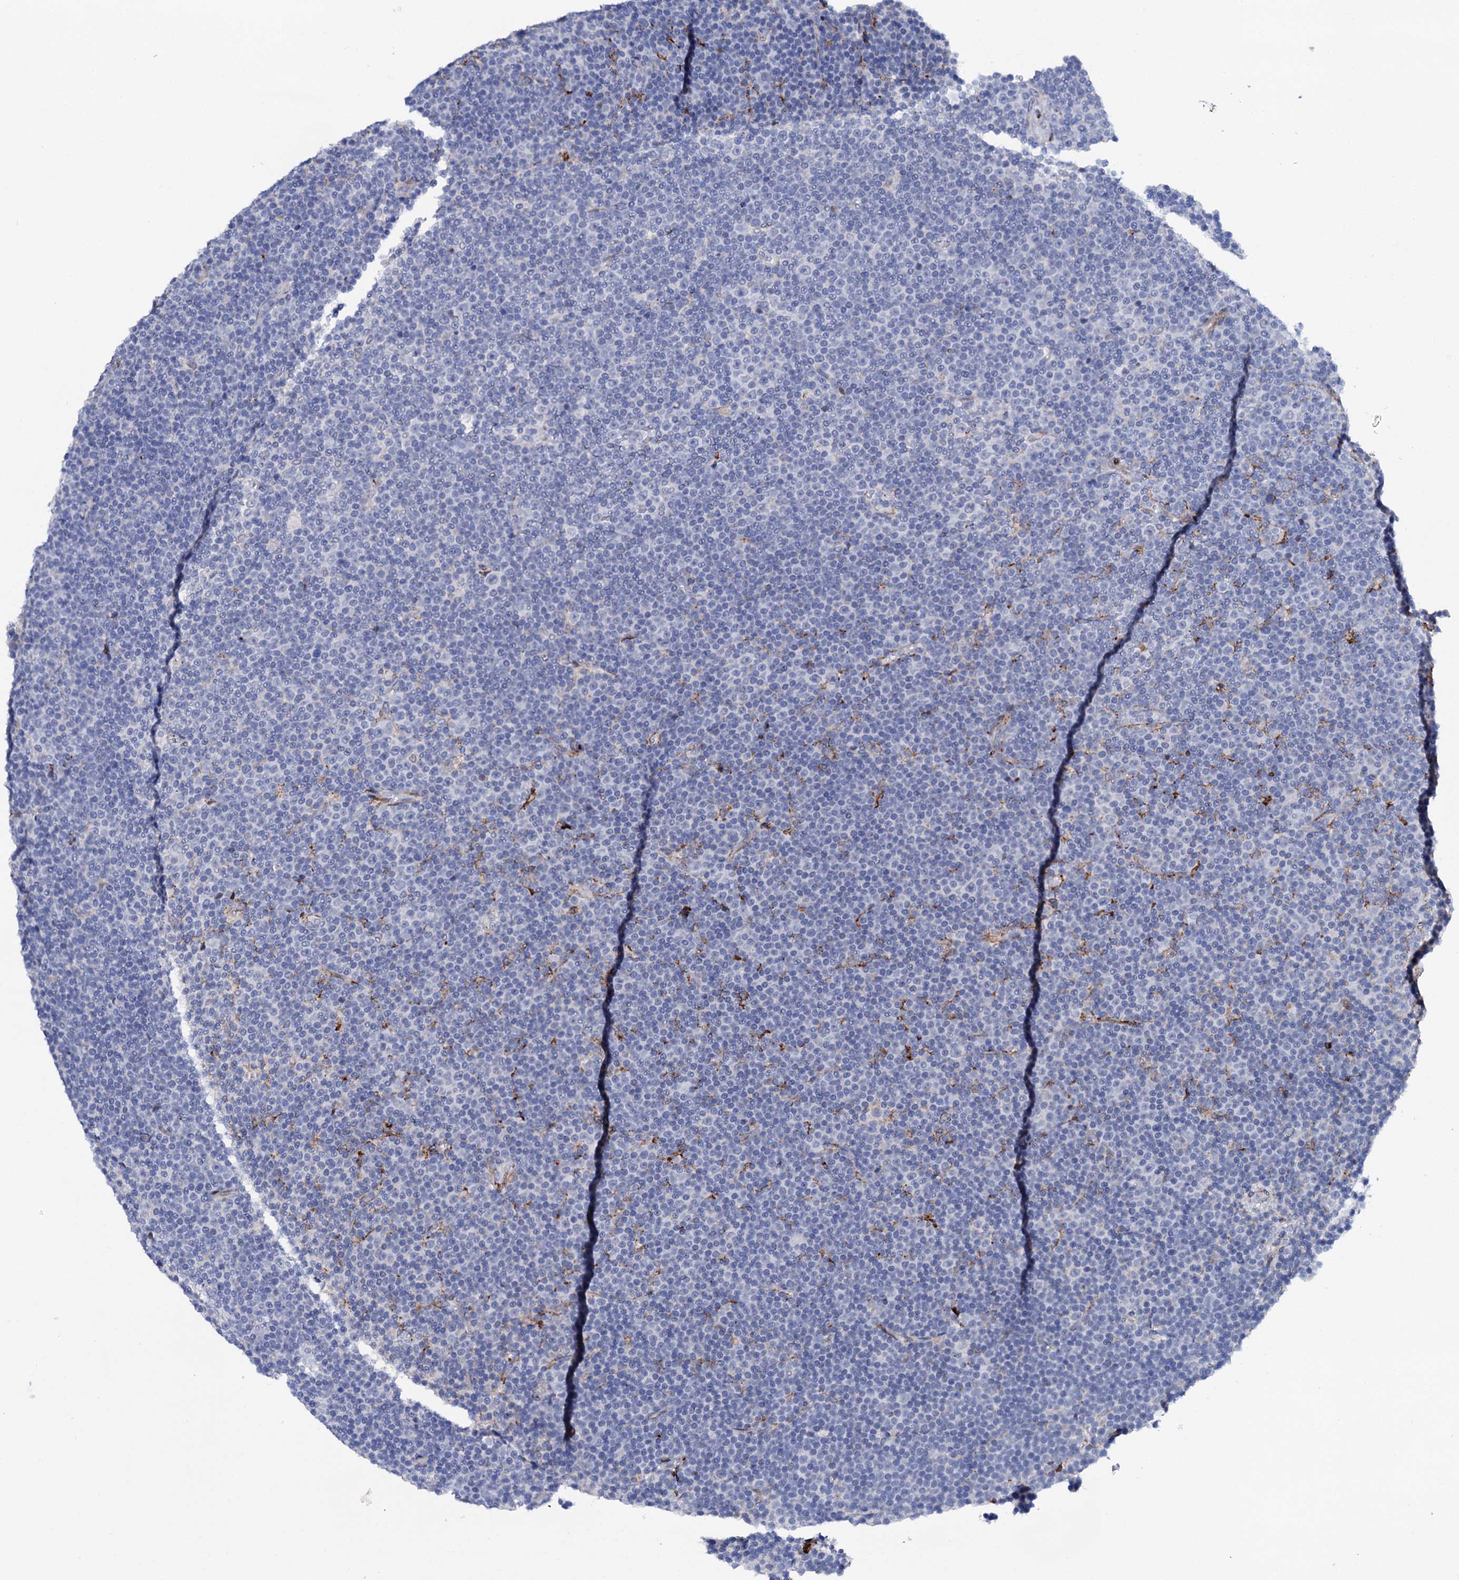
{"staining": {"intensity": "negative", "quantity": "none", "location": "none"}, "tissue": "lymphoma", "cell_type": "Tumor cells", "image_type": "cancer", "snomed": [{"axis": "morphology", "description": "Malignant lymphoma, non-Hodgkin's type, Low grade"}, {"axis": "topography", "description": "Lymph node"}], "caption": "This micrograph is of lymphoma stained with IHC to label a protein in brown with the nuclei are counter-stained blue. There is no expression in tumor cells.", "gene": "MED13L", "patient": {"sex": "female", "age": 67}}